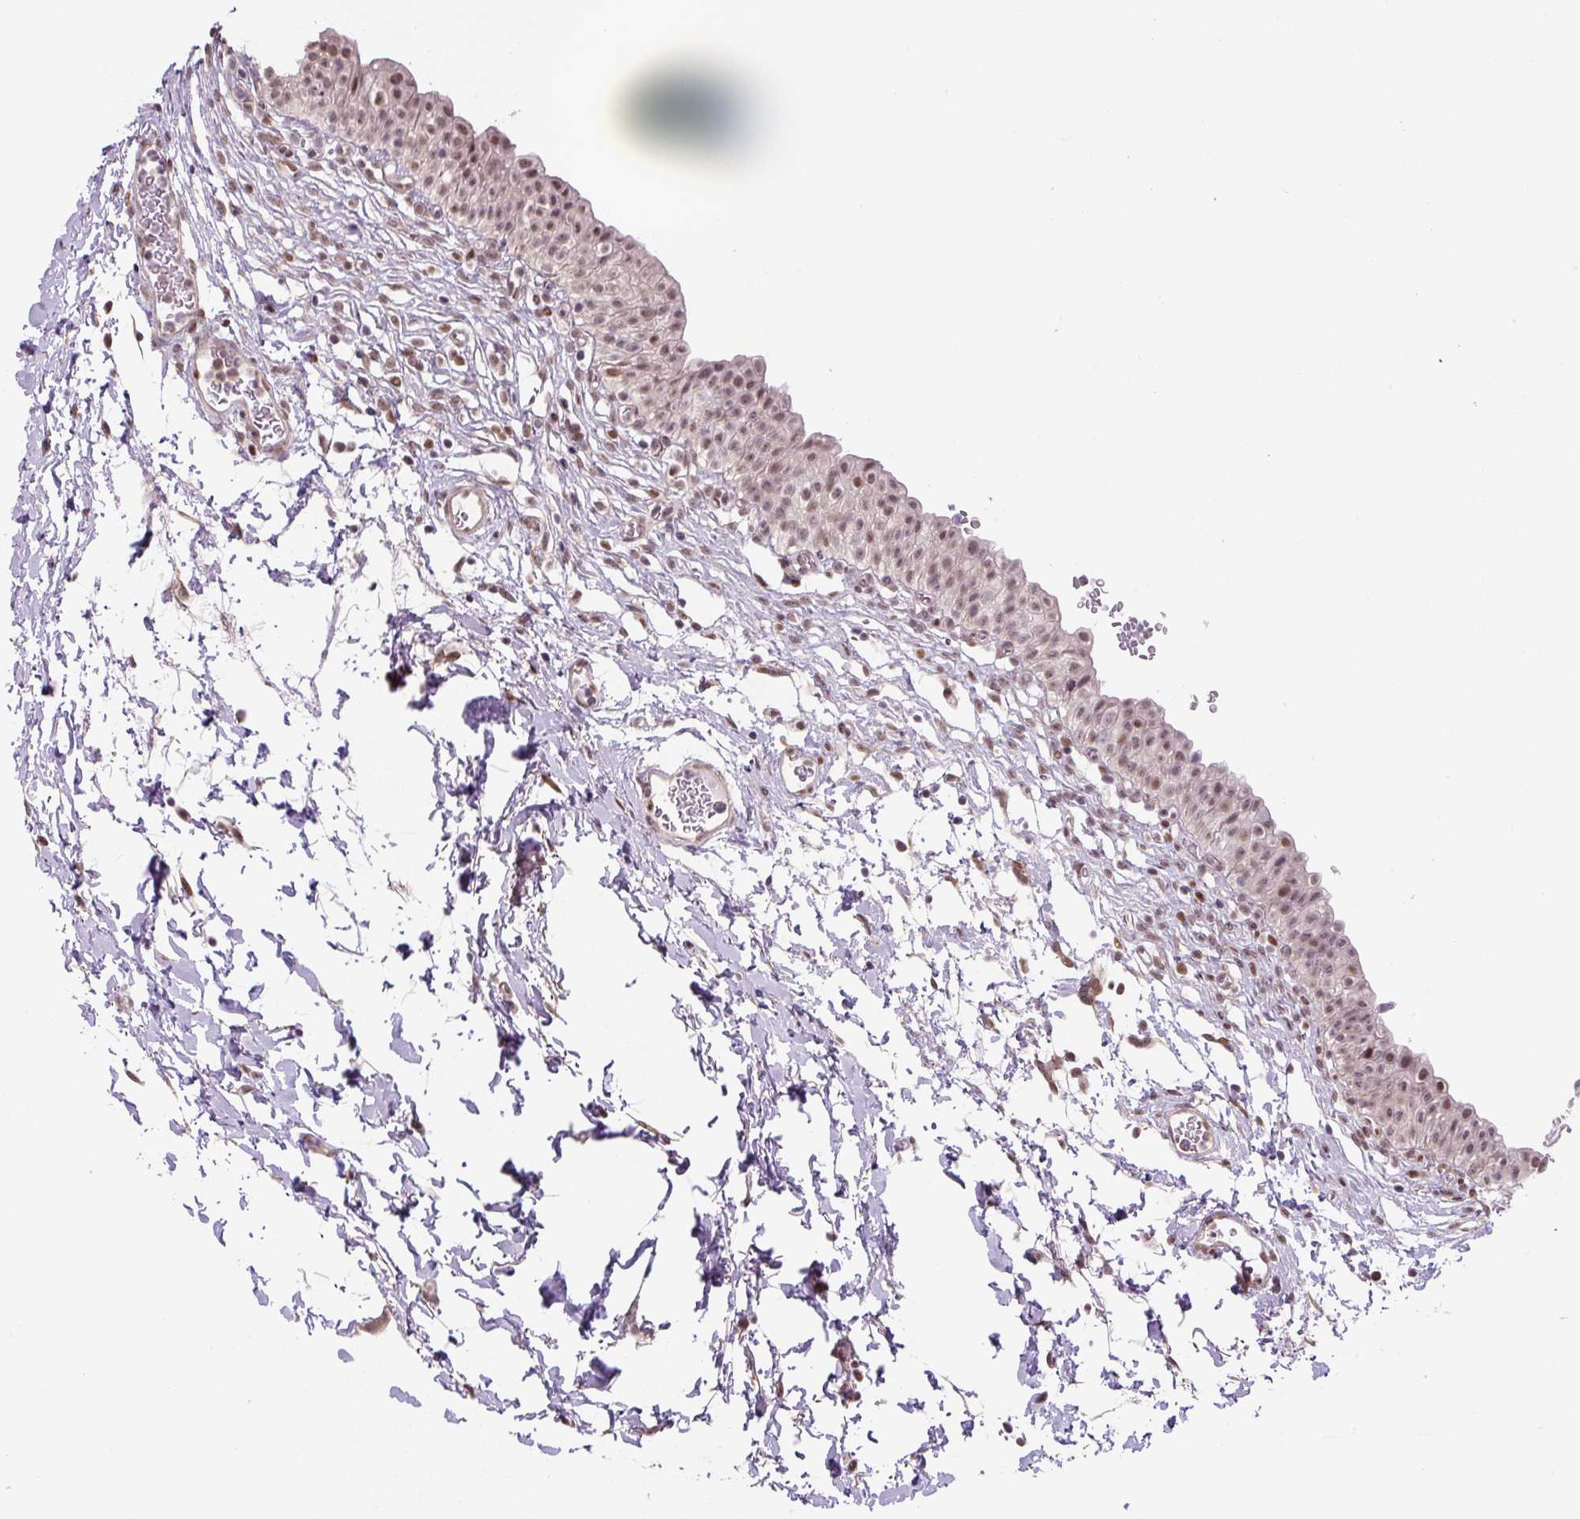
{"staining": {"intensity": "moderate", "quantity": ">75%", "location": "nuclear"}, "tissue": "urinary bladder", "cell_type": "Urothelial cells", "image_type": "normal", "snomed": [{"axis": "morphology", "description": "Normal tissue, NOS"}, {"axis": "topography", "description": "Urinary bladder"}, {"axis": "topography", "description": "Peripheral nerve tissue"}], "caption": "Unremarkable urinary bladder exhibits moderate nuclear positivity in about >75% of urothelial cells, visualized by immunohistochemistry.", "gene": "TCFL5", "patient": {"sex": "male", "age": 55}}